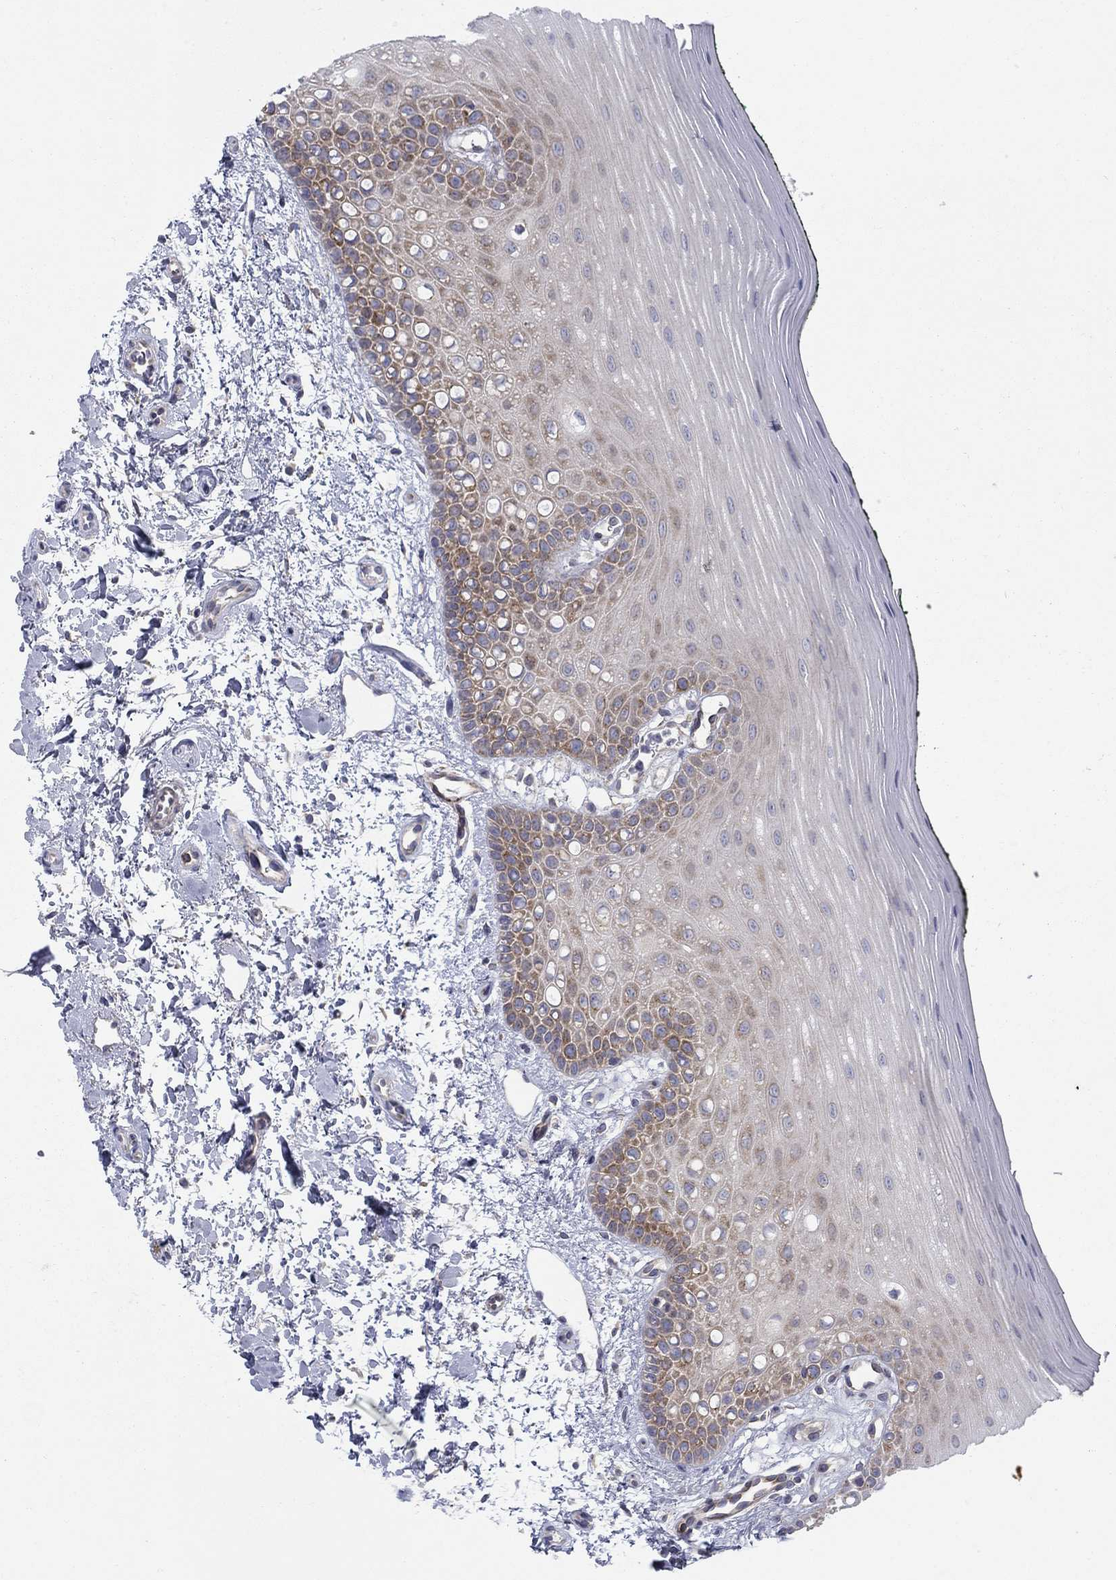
{"staining": {"intensity": "moderate", "quantity": "25%-75%", "location": "cytoplasmic/membranous"}, "tissue": "oral mucosa", "cell_type": "Squamous epithelial cells", "image_type": "normal", "snomed": [{"axis": "morphology", "description": "Normal tissue, NOS"}, {"axis": "topography", "description": "Oral tissue"}], "caption": "Moderate cytoplasmic/membranous positivity is identified in approximately 25%-75% of squamous epithelial cells in unremarkable oral mucosa. (Brightfield microscopy of DAB IHC at high magnification).", "gene": "FXR1", "patient": {"sex": "female", "age": 78}}